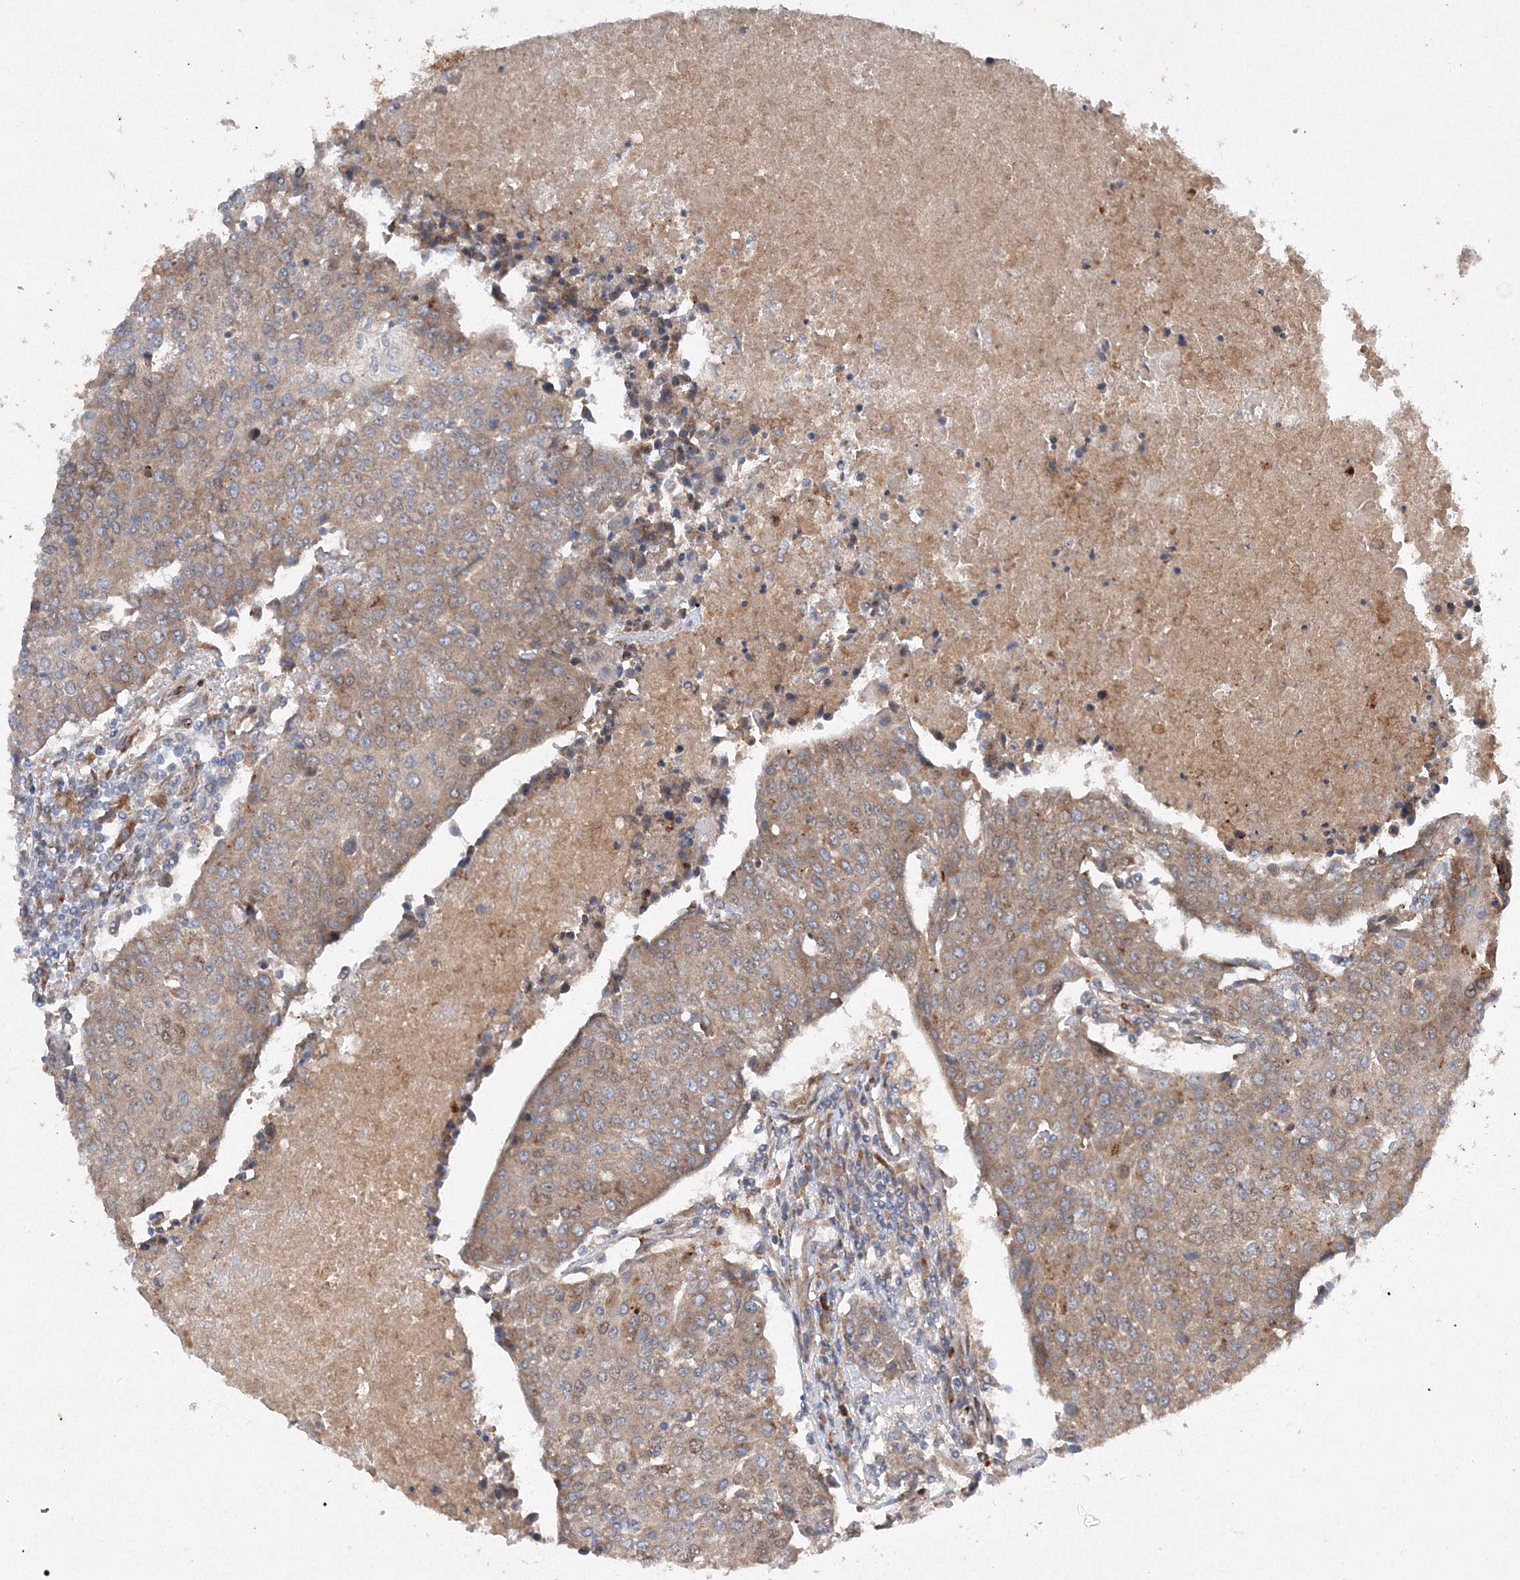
{"staining": {"intensity": "weak", "quantity": ">75%", "location": "cytoplasmic/membranous"}, "tissue": "urothelial cancer", "cell_type": "Tumor cells", "image_type": "cancer", "snomed": [{"axis": "morphology", "description": "Urothelial carcinoma, High grade"}, {"axis": "topography", "description": "Urinary bladder"}], "caption": "Human urothelial cancer stained with a protein marker displays weak staining in tumor cells.", "gene": "SLC36A1", "patient": {"sex": "female", "age": 85}}